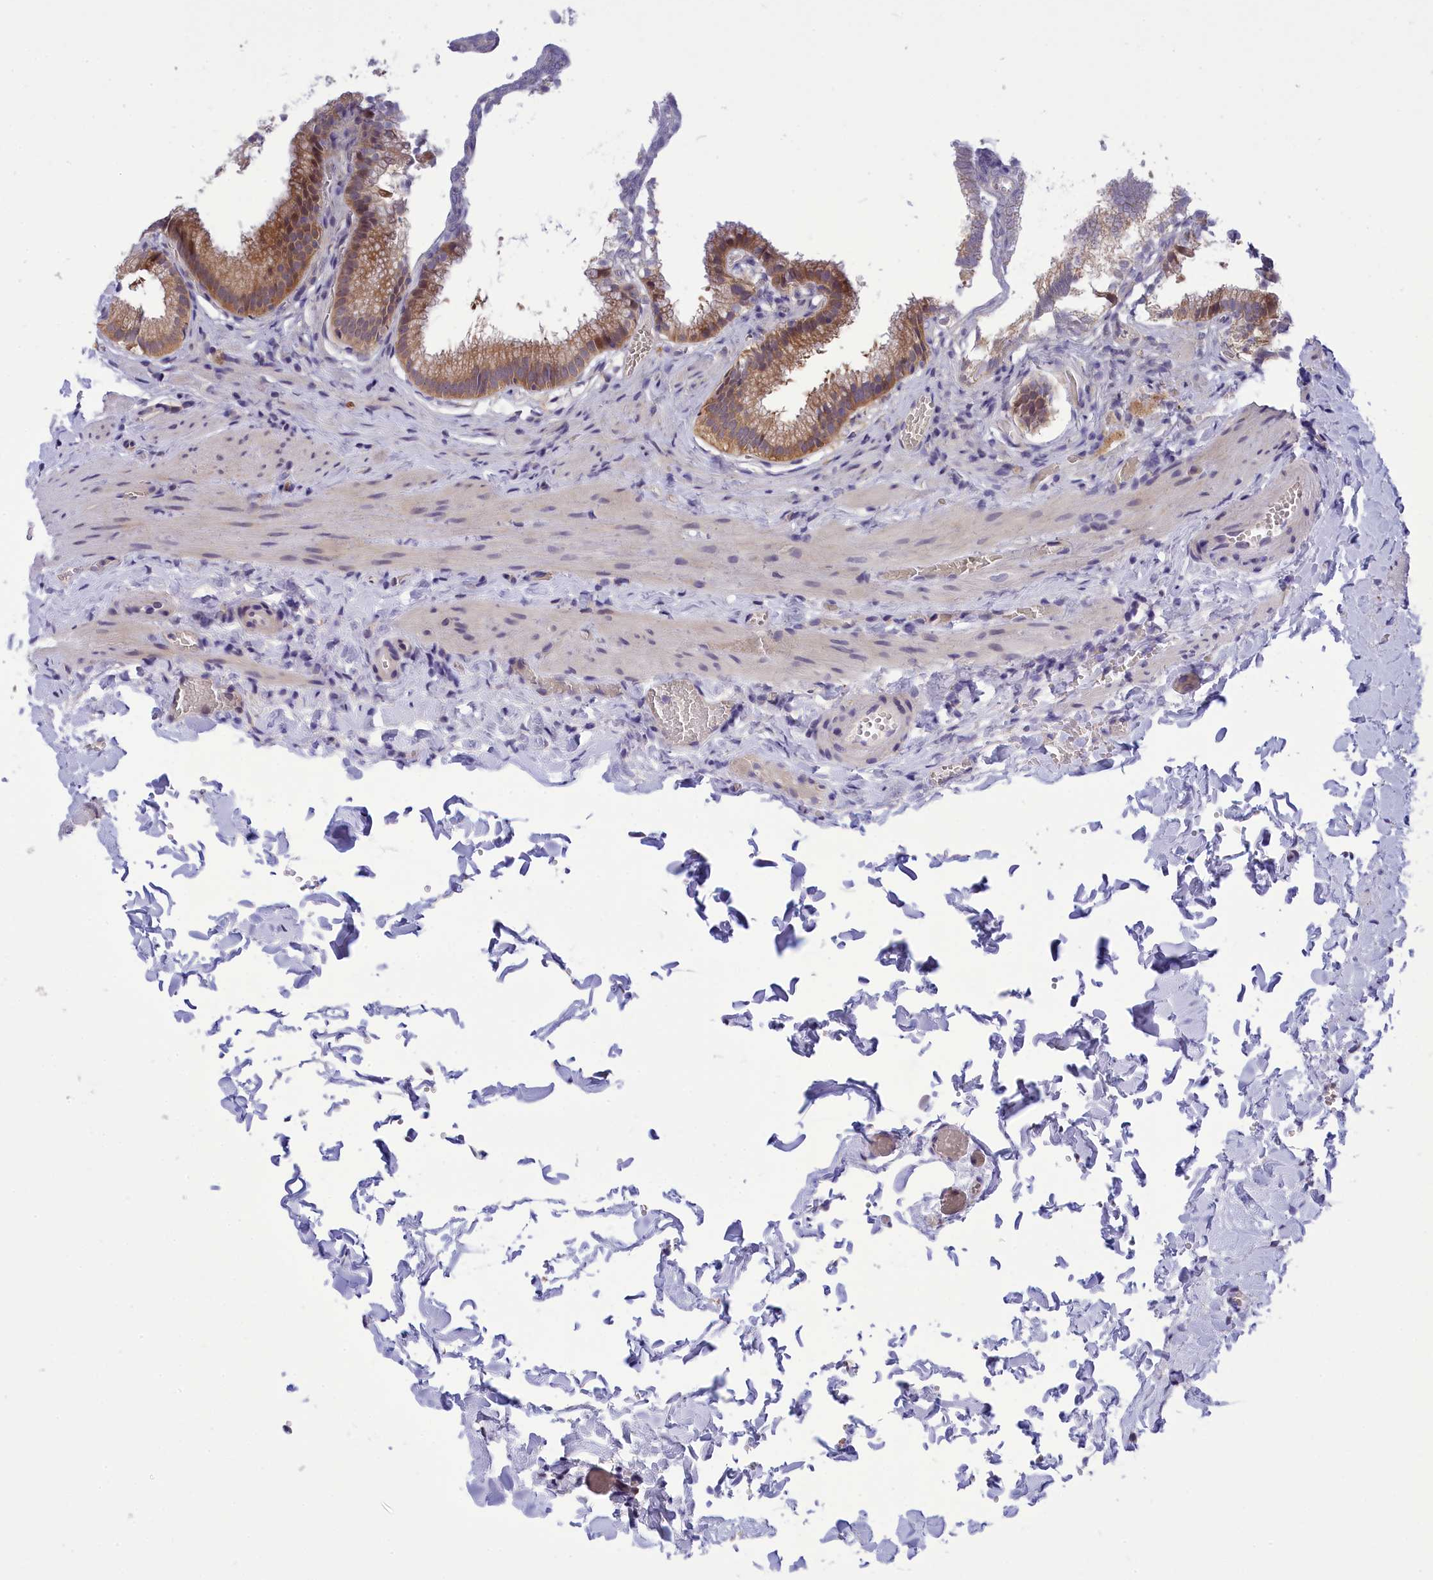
{"staining": {"intensity": "moderate", "quantity": ">75%", "location": "cytoplasmic/membranous"}, "tissue": "gallbladder", "cell_type": "Glandular cells", "image_type": "normal", "snomed": [{"axis": "morphology", "description": "Normal tissue, NOS"}, {"axis": "topography", "description": "Gallbladder"}], "caption": "Gallbladder stained with immunohistochemistry (IHC) displays moderate cytoplasmic/membranous positivity in about >75% of glandular cells.", "gene": "KCTD14", "patient": {"sex": "male", "age": 38}}